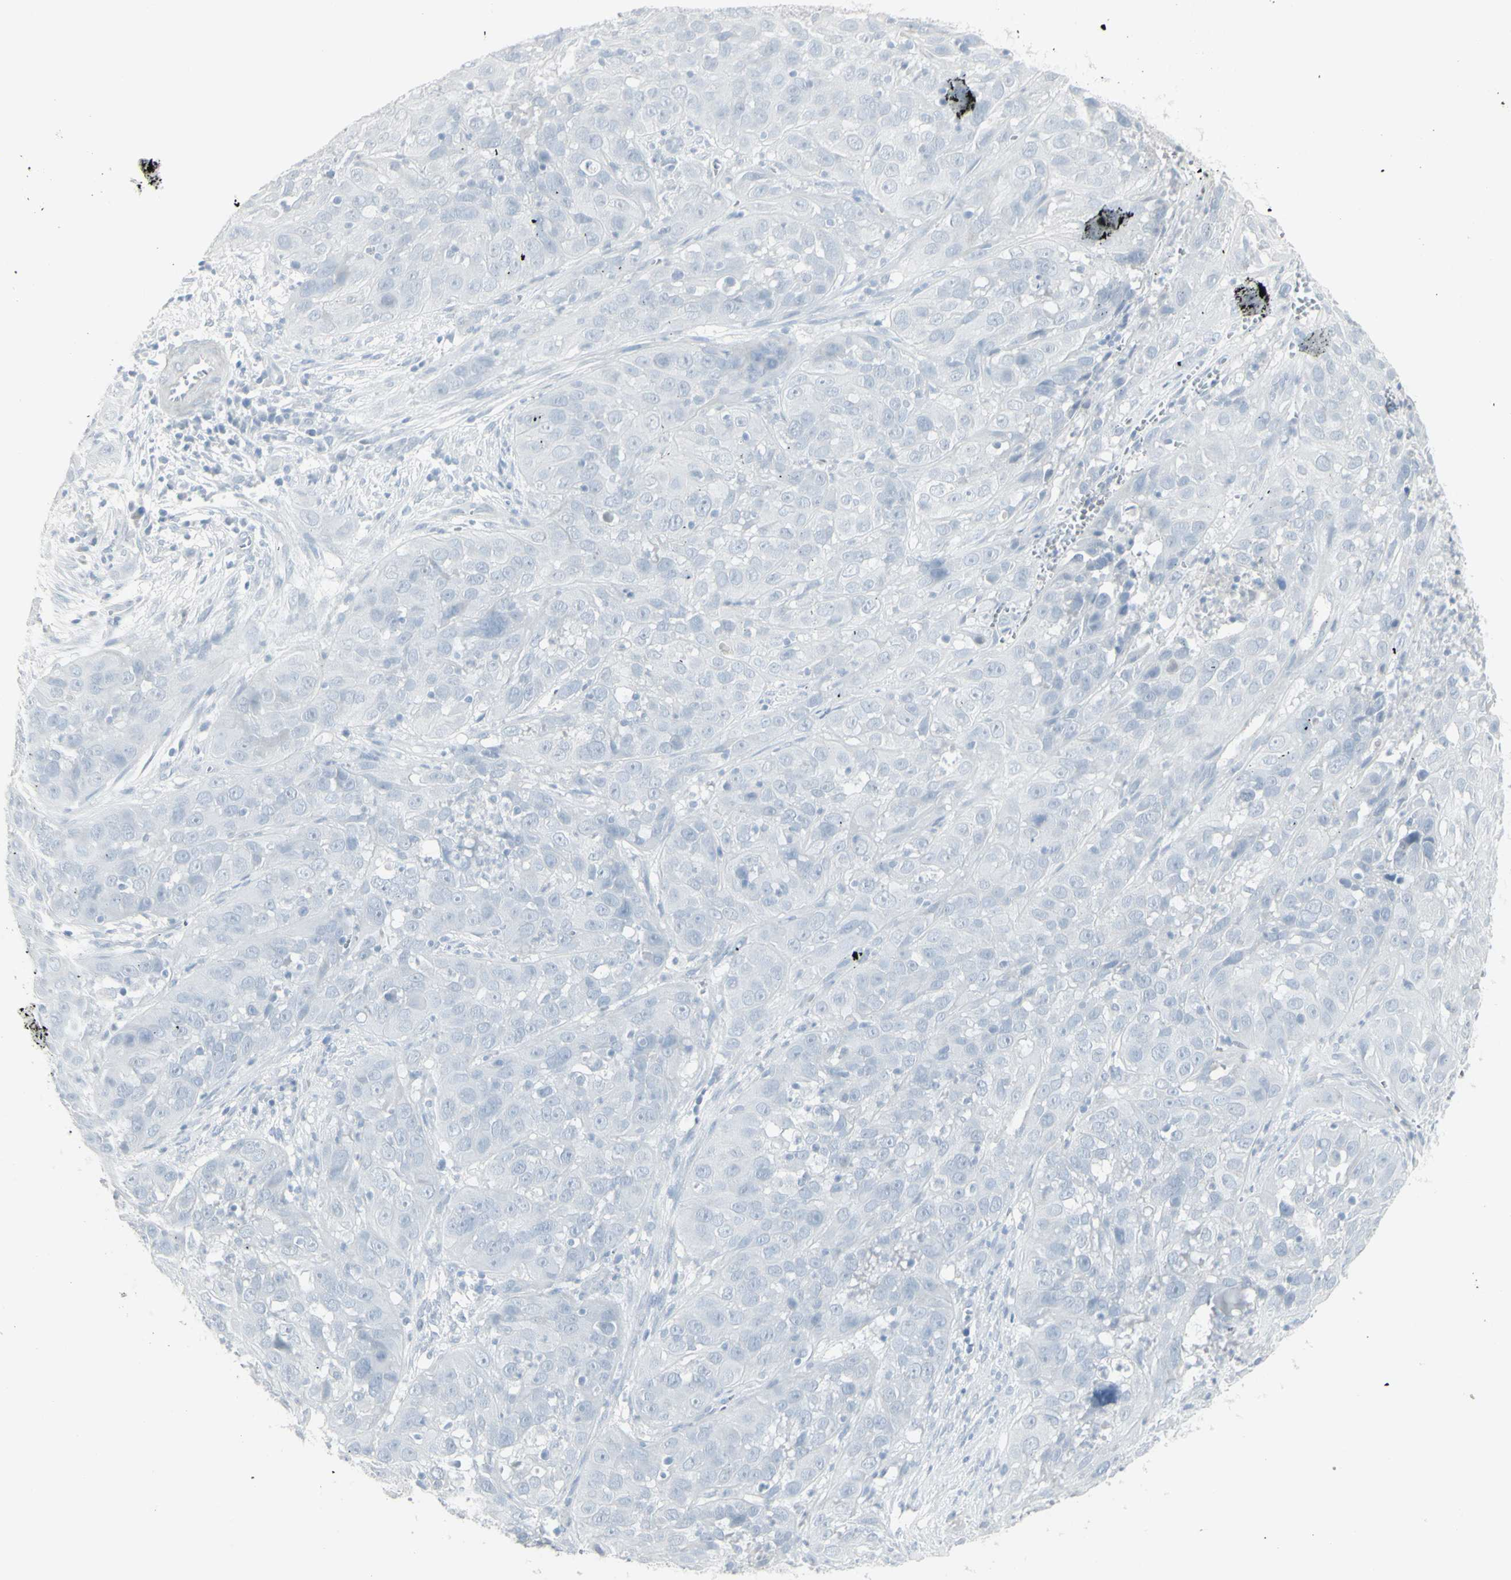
{"staining": {"intensity": "negative", "quantity": "none", "location": "none"}, "tissue": "cervical cancer", "cell_type": "Tumor cells", "image_type": "cancer", "snomed": [{"axis": "morphology", "description": "Squamous cell carcinoma, NOS"}, {"axis": "topography", "description": "Cervix"}], "caption": "The photomicrograph shows no significant staining in tumor cells of cervical cancer.", "gene": "YBX2", "patient": {"sex": "female", "age": 32}}